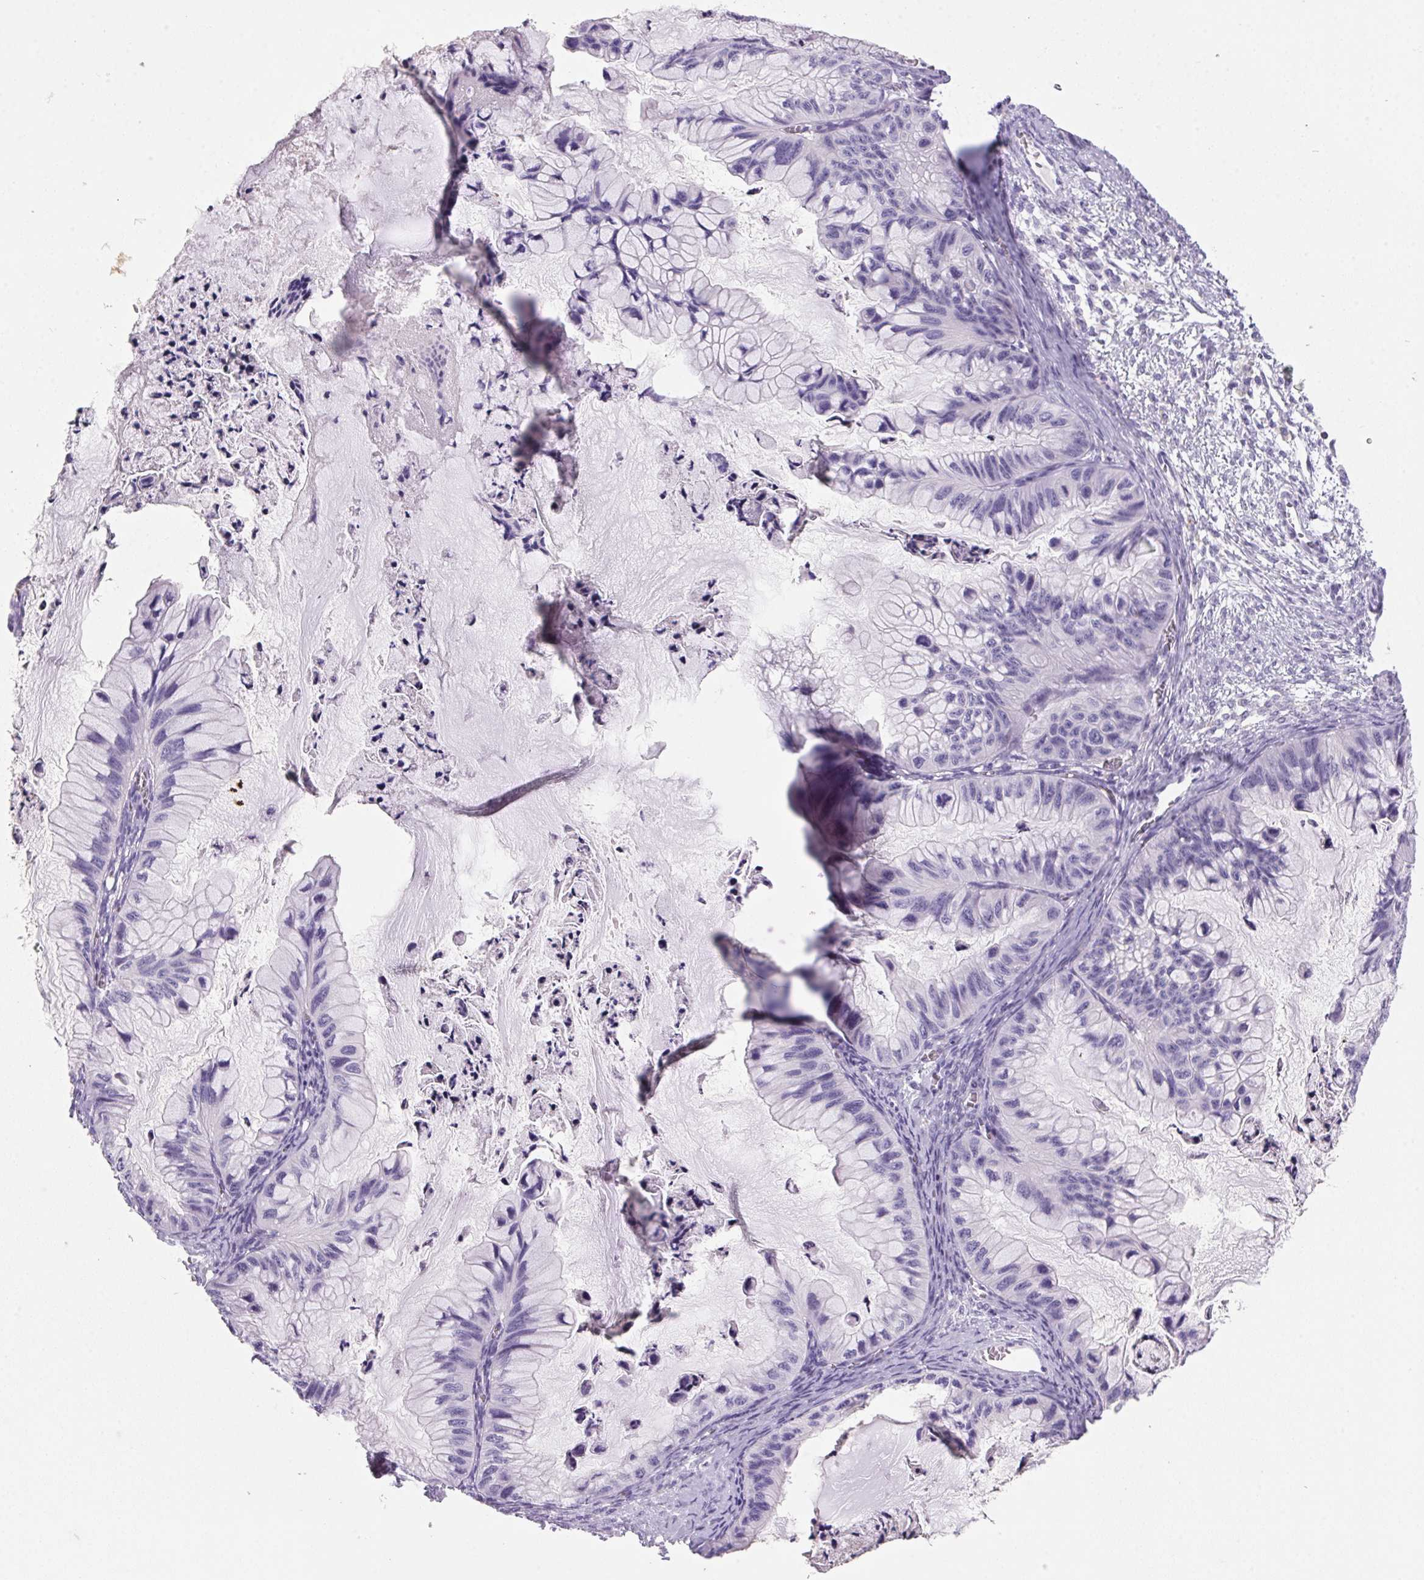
{"staining": {"intensity": "negative", "quantity": "none", "location": "none"}, "tissue": "ovarian cancer", "cell_type": "Tumor cells", "image_type": "cancer", "snomed": [{"axis": "morphology", "description": "Cystadenocarcinoma, mucinous, NOS"}, {"axis": "topography", "description": "Ovary"}], "caption": "A high-resolution image shows IHC staining of ovarian cancer, which shows no significant positivity in tumor cells.", "gene": "S100A2", "patient": {"sex": "female", "age": 72}}